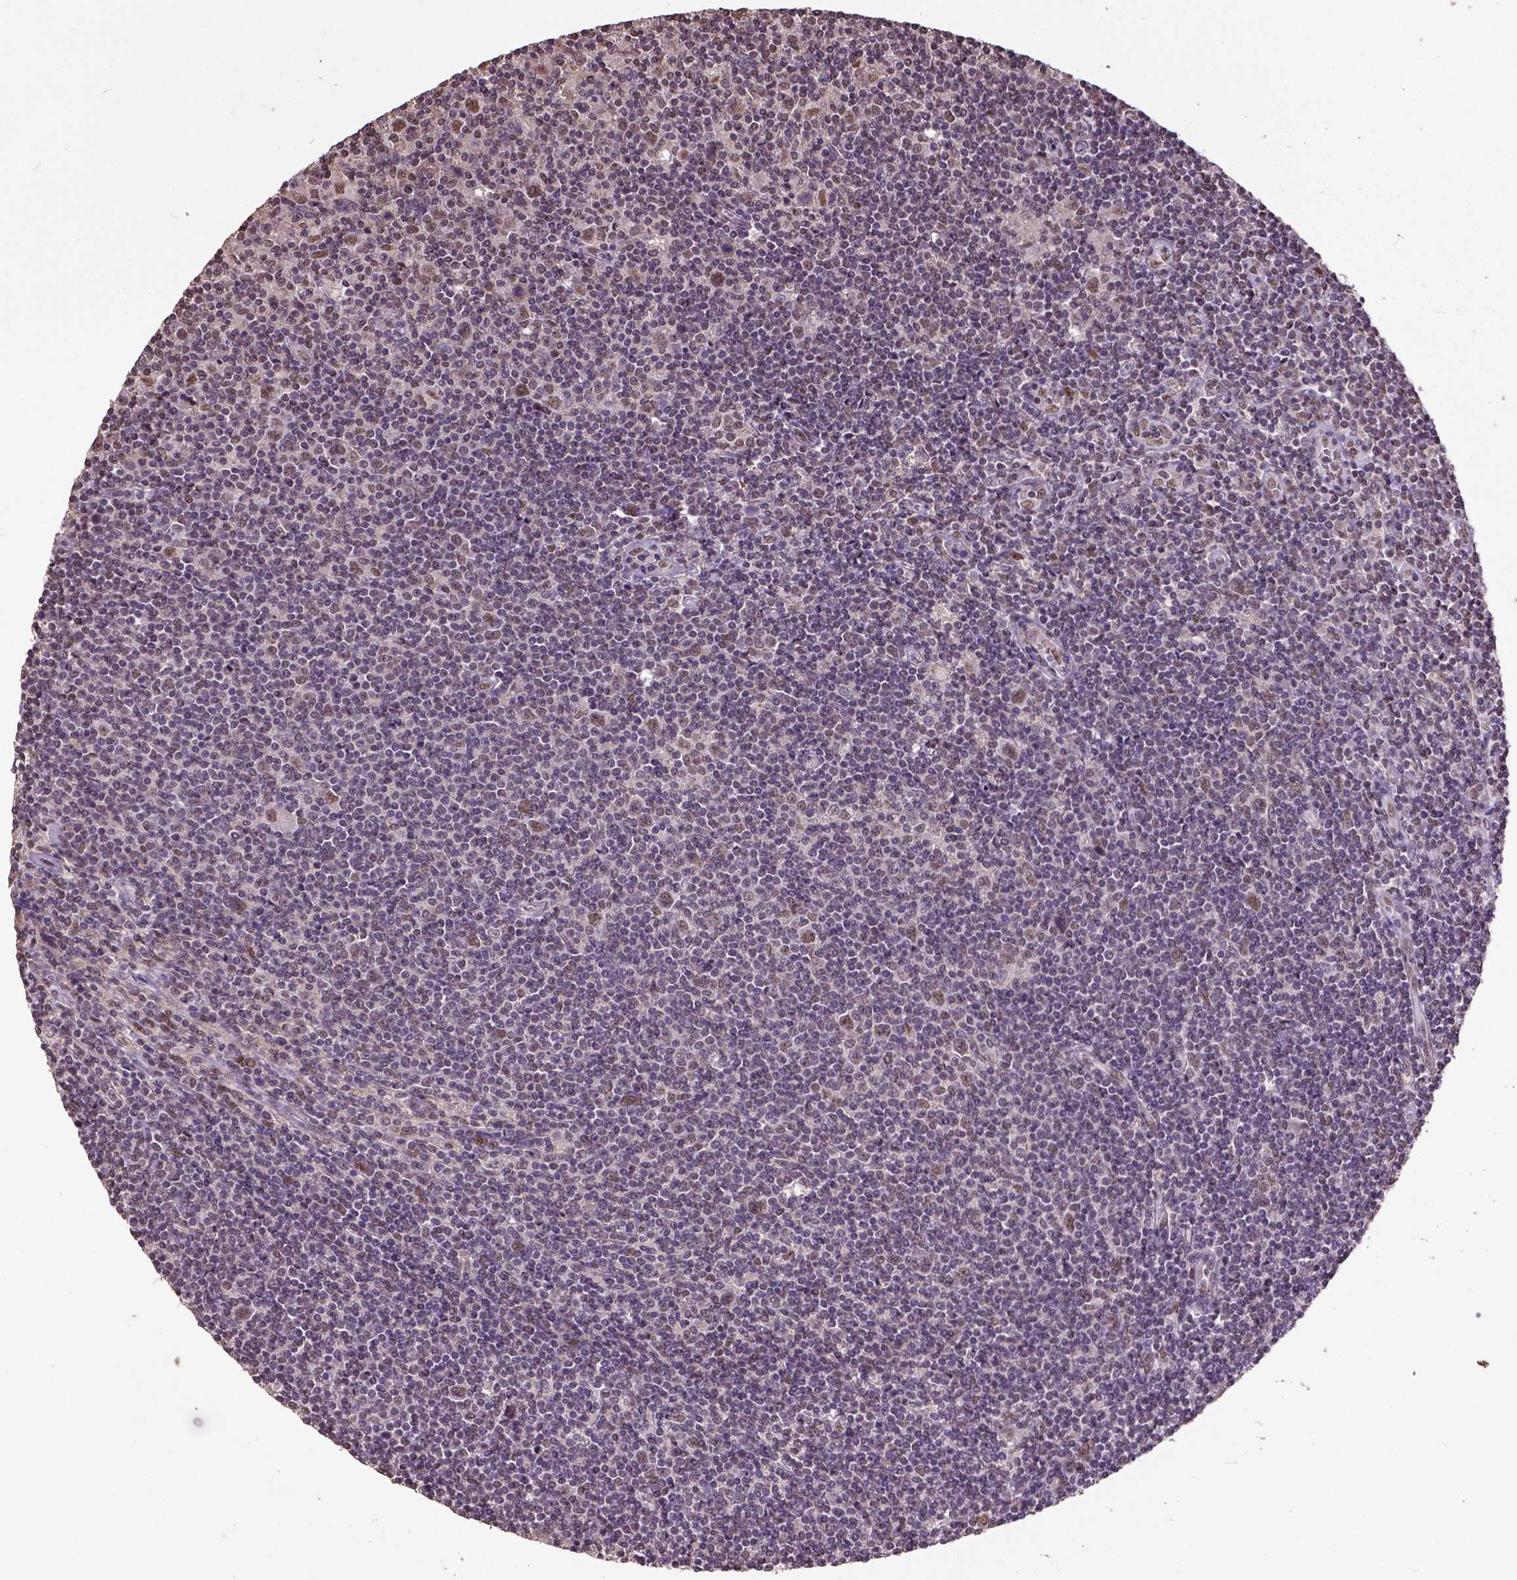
{"staining": {"intensity": "moderate", "quantity": ">75%", "location": "nuclear"}, "tissue": "lymphoma", "cell_type": "Tumor cells", "image_type": "cancer", "snomed": [{"axis": "morphology", "description": "Hodgkin's disease, NOS"}, {"axis": "topography", "description": "Lymph node"}], "caption": "DAB (3,3'-diaminobenzidine) immunohistochemical staining of Hodgkin's disease shows moderate nuclear protein expression in approximately >75% of tumor cells. (Stains: DAB in brown, nuclei in blue, Microscopy: brightfield microscopy at high magnification).", "gene": "UBA3", "patient": {"sex": "male", "age": 40}}